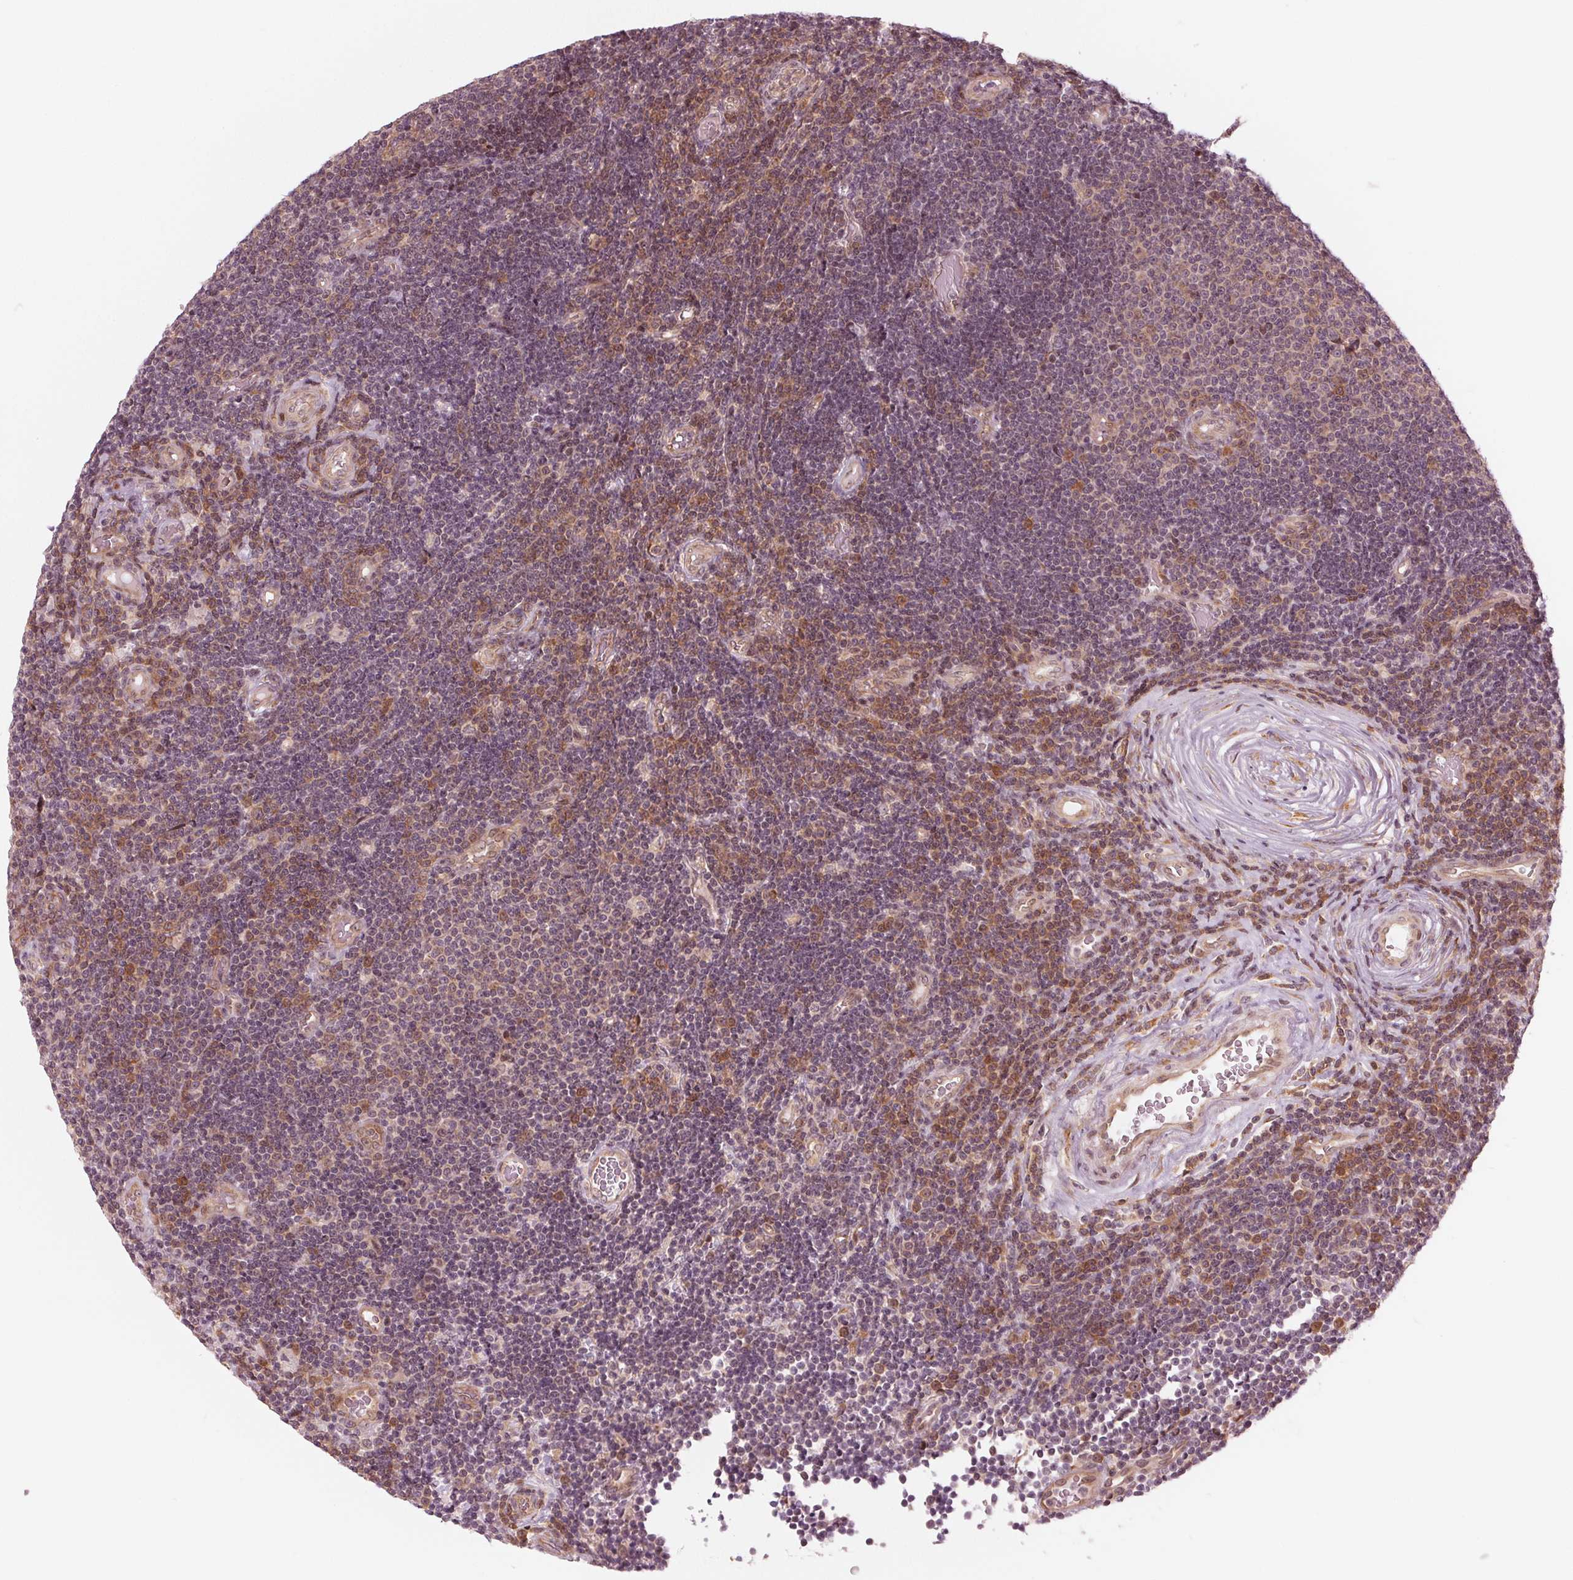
{"staining": {"intensity": "moderate", "quantity": "<25%", "location": "cytoplasmic/membranous"}, "tissue": "lymphoma", "cell_type": "Tumor cells", "image_type": "cancer", "snomed": [{"axis": "morphology", "description": "Malignant lymphoma, non-Hodgkin's type, Low grade"}, {"axis": "topography", "description": "Brain"}], "caption": "Malignant lymphoma, non-Hodgkin's type (low-grade) stained for a protein (brown) shows moderate cytoplasmic/membranous positive positivity in approximately <25% of tumor cells.", "gene": "CMIP", "patient": {"sex": "female", "age": 66}}